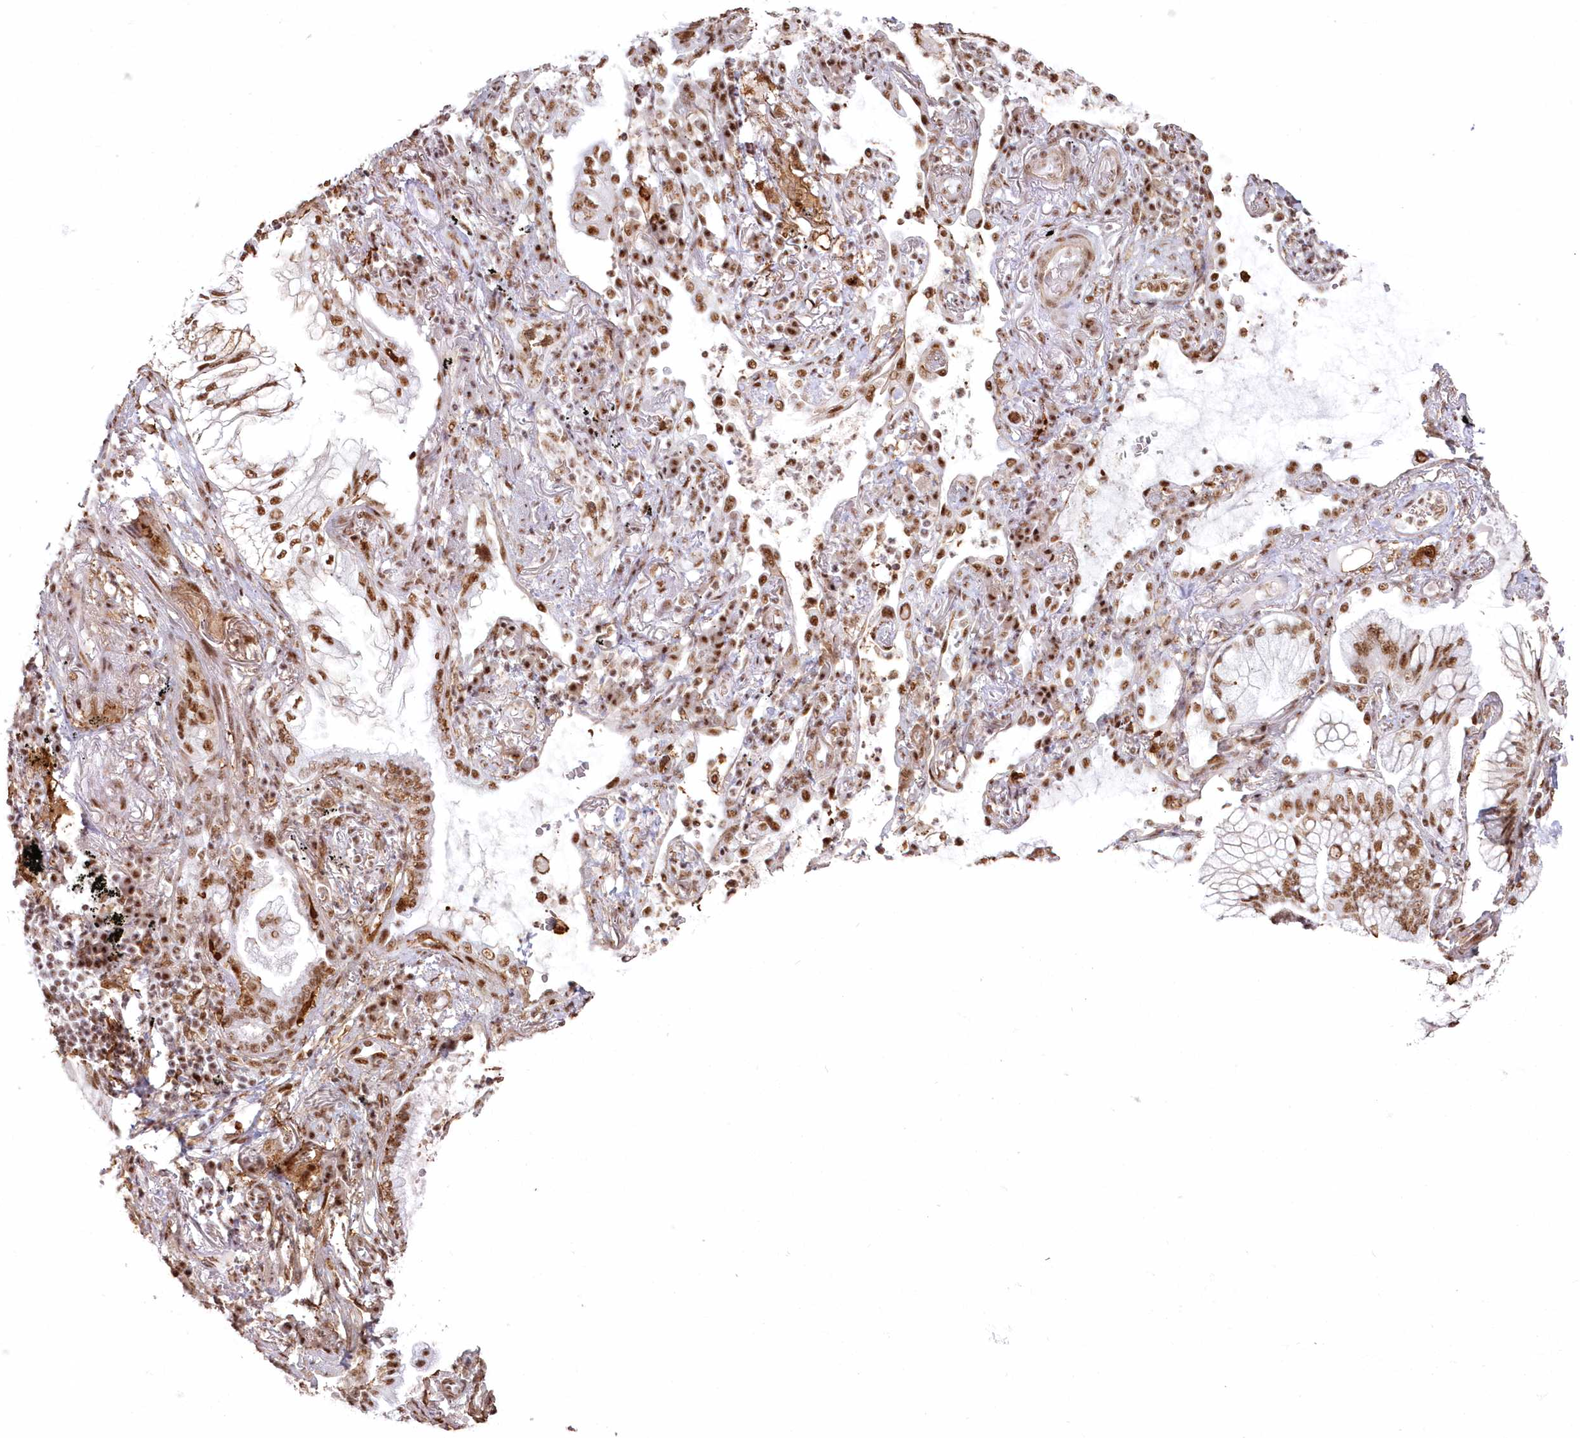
{"staining": {"intensity": "moderate", "quantity": ">75%", "location": "nuclear"}, "tissue": "lung cancer", "cell_type": "Tumor cells", "image_type": "cancer", "snomed": [{"axis": "morphology", "description": "Adenocarcinoma, NOS"}, {"axis": "topography", "description": "Lung"}], "caption": "Immunohistochemistry of human lung cancer (adenocarcinoma) reveals medium levels of moderate nuclear staining in about >75% of tumor cells.", "gene": "DDX46", "patient": {"sex": "female", "age": 70}}